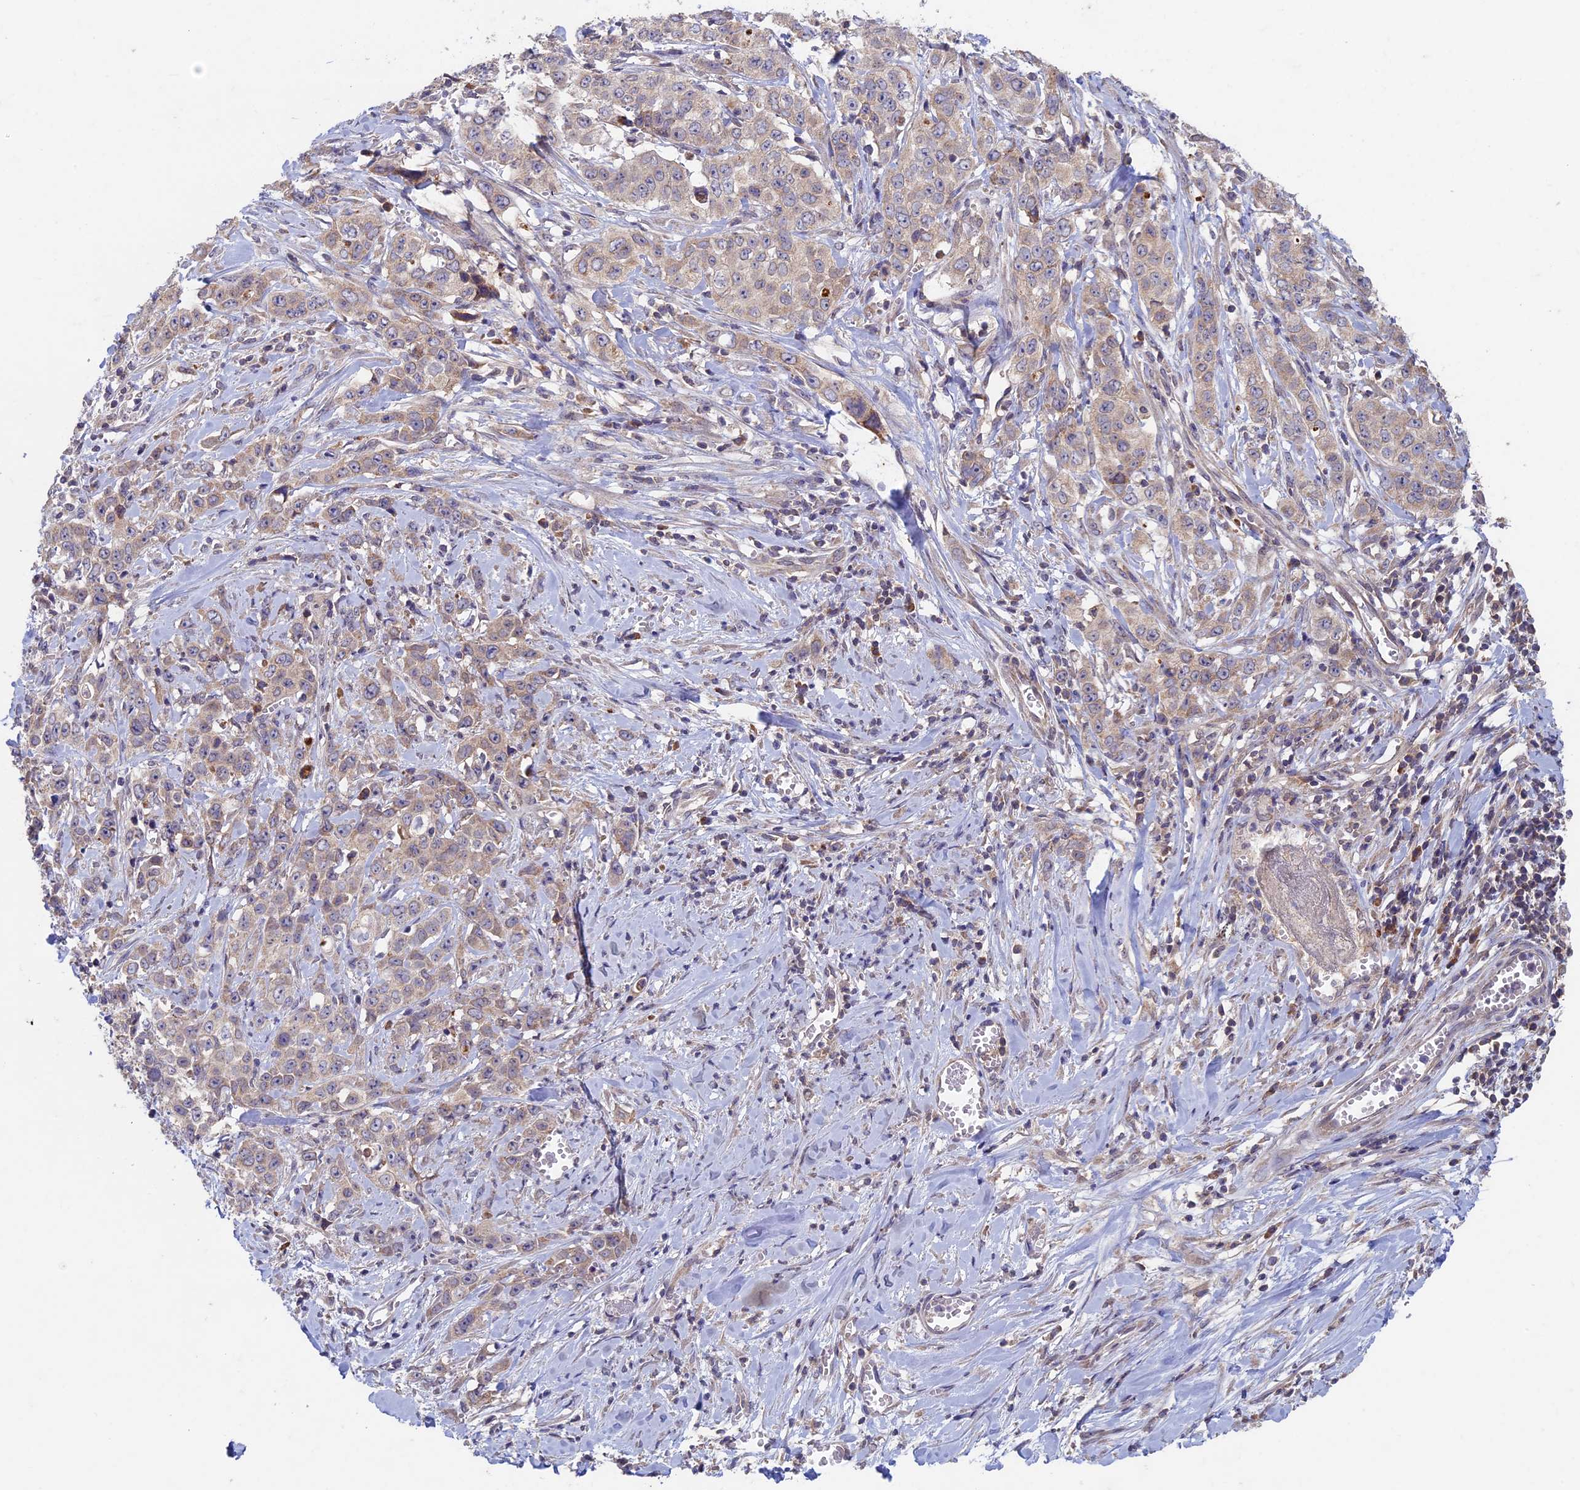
{"staining": {"intensity": "weak", "quantity": ">75%", "location": "cytoplasmic/membranous"}, "tissue": "stomach cancer", "cell_type": "Tumor cells", "image_type": "cancer", "snomed": [{"axis": "morphology", "description": "Adenocarcinoma, NOS"}, {"axis": "topography", "description": "Stomach, upper"}], "caption": "Protein staining of stomach cancer tissue shows weak cytoplasmic/membranous staining in about >75% of tumor cells.", "gene": "RCCD1", "patient": {"sex": "male", "age": 62}}